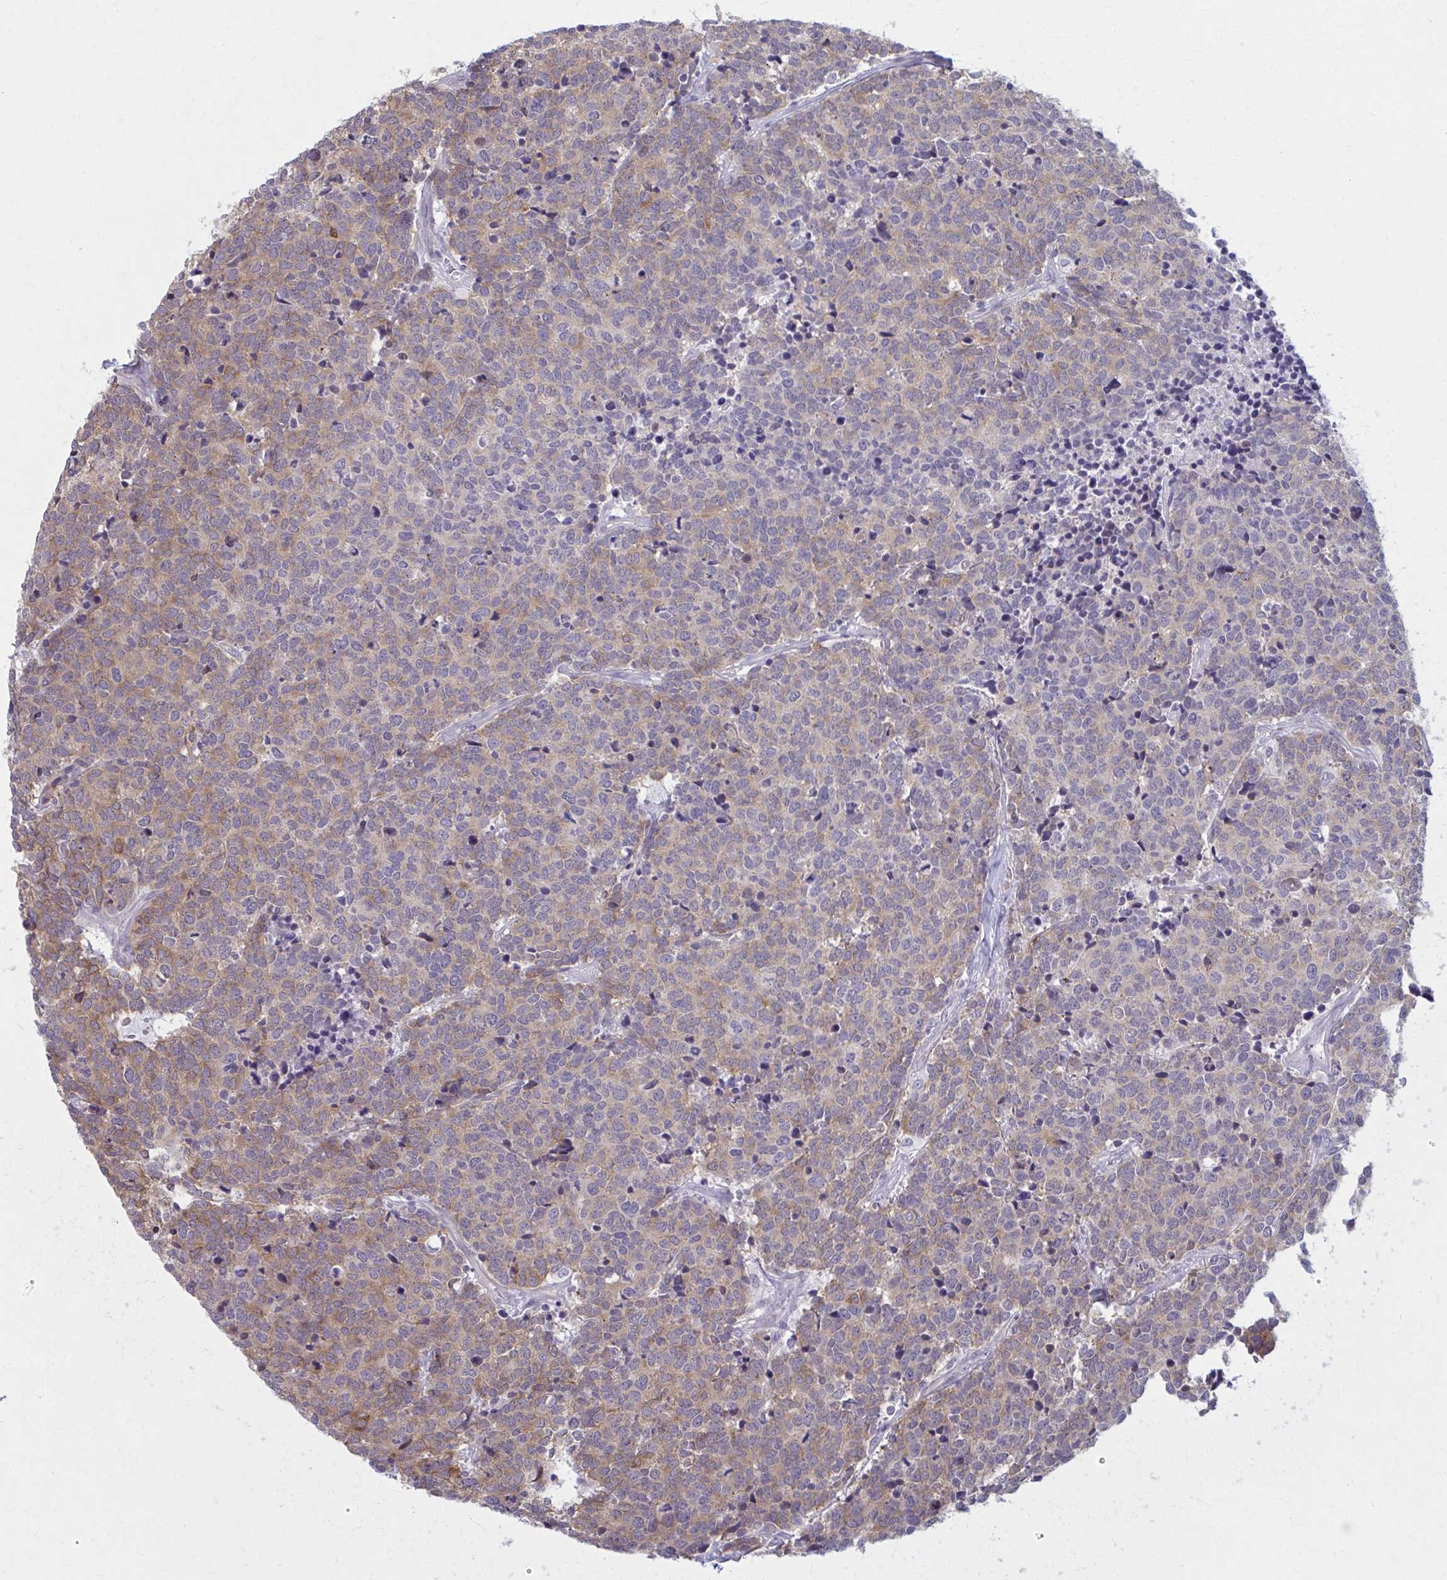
{"staining": {"intensity": "weak", "quantity": "25%-75%", "location": "cytoplasmic/membranous"}, "tissue": "carcinoid", "cell_type": "Tumor cells", "image_type": "cancer", "snomed": [{"axis": "morphology", "description": "Carcinoid, malignant, NOS"}, {"axis": "topography", "description": "Skin"}], "caption": "A histopathology image showing weak cytoplasmic/membranous expression in about 25%-75% of tumor cells in malignant carcinoid, as visualized by brown immunohistochemical staining.", "gene": "NUMBL", "patient": {"sex": "female", "age": 79}}